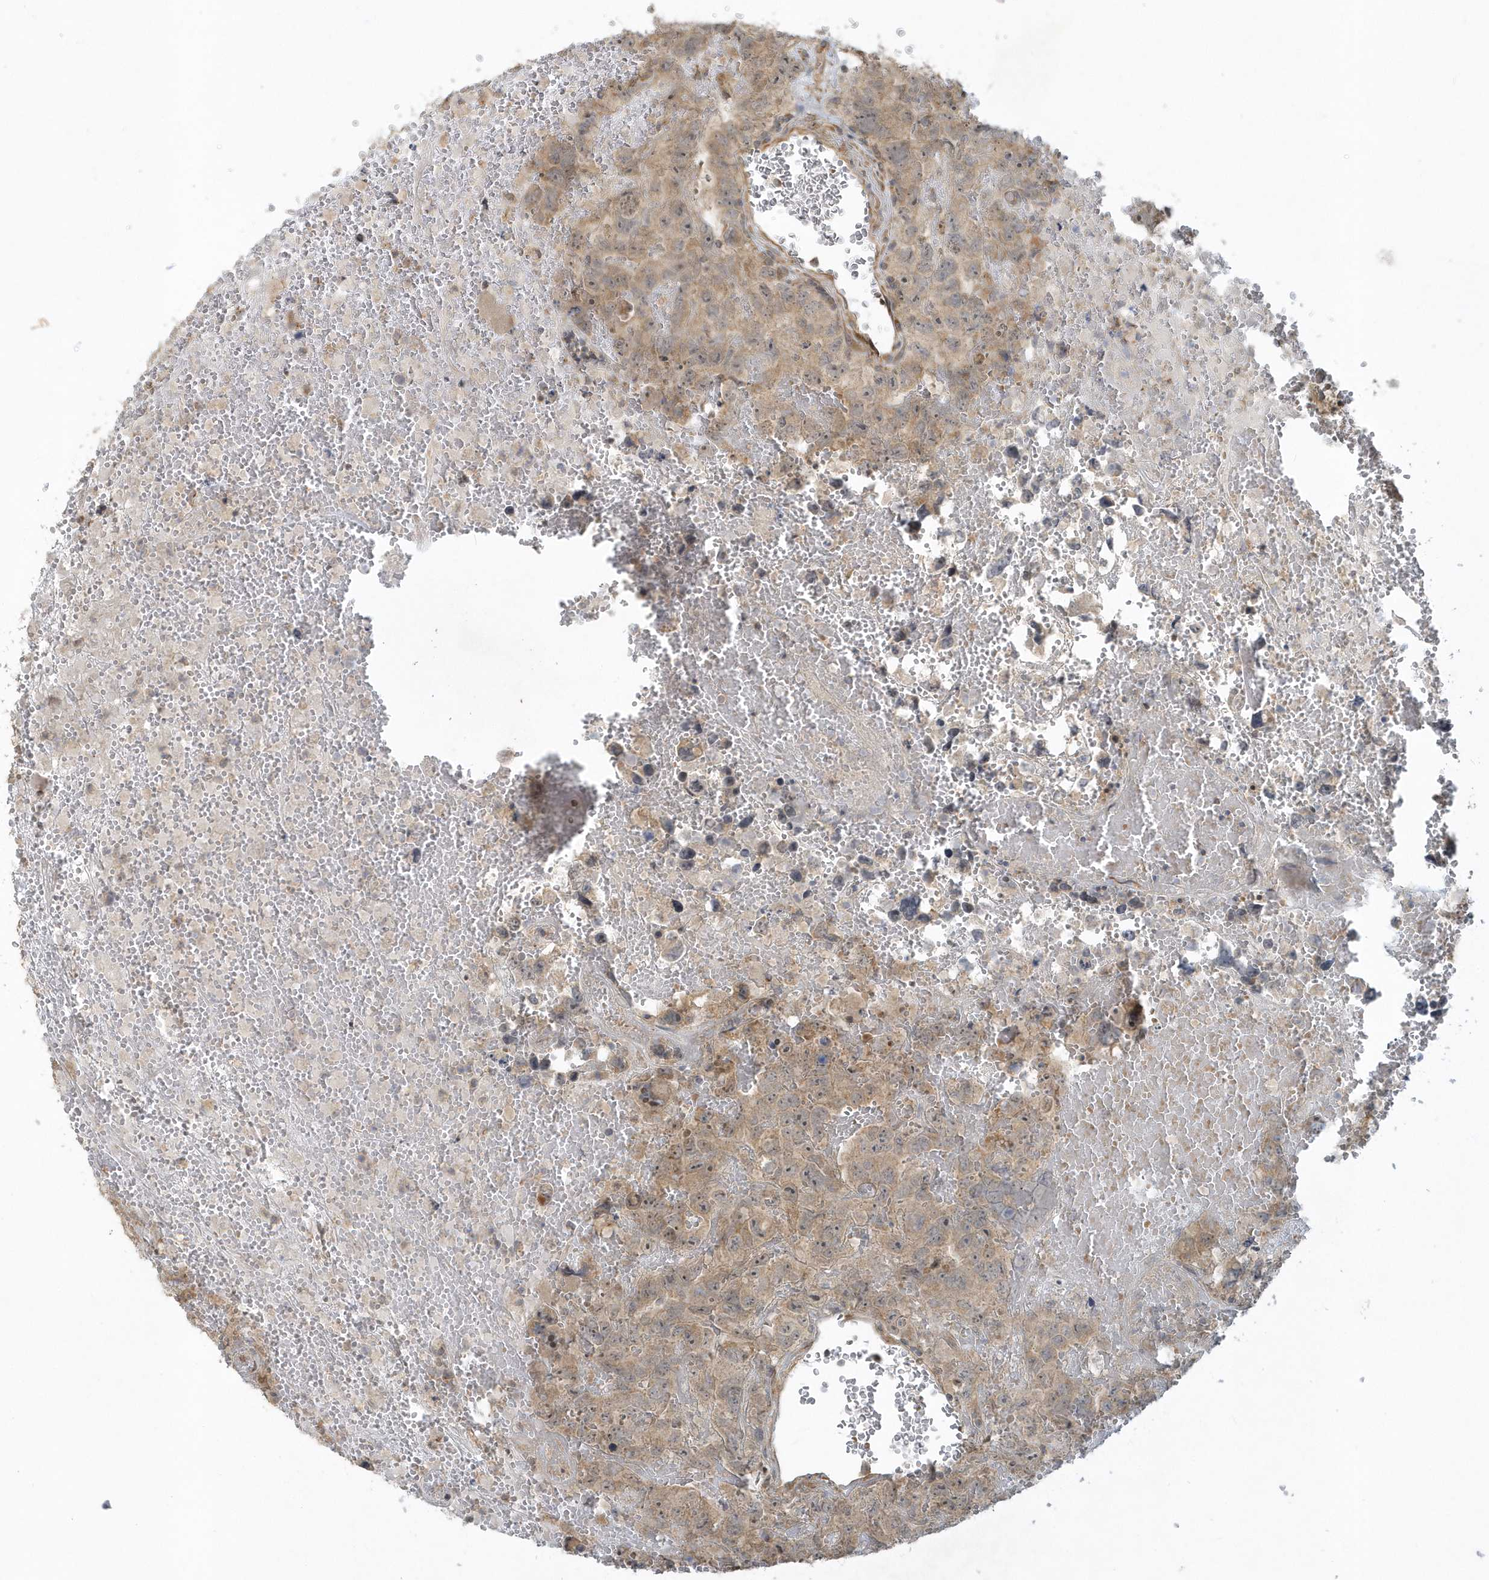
{"staining": {"intensity": "weak", "quantity": ">75%", "location": "cytoplasmic/membranous"}, "tissue": "testis cancer", "cell_type": "Tumor cells", "image_type": "cancer", "snomed": [{"axis": "morphology", "description": "Carcinoma, Embryonal, NOS"}, {"axis": "topography", "description": "Testis"}], "caption": "IHC photomicrograph of neoplastic tissue: testis cancer stained using immunohistochemistry (IHC) demonstrates low levels of weak protein expression localized specifically in the cytoplasmic/membranous of tumor cells, appearing as a cytoplasmic/membranous brown color.", "gene": "THG1L", "patient": {"sex": "male", "age": 45}}